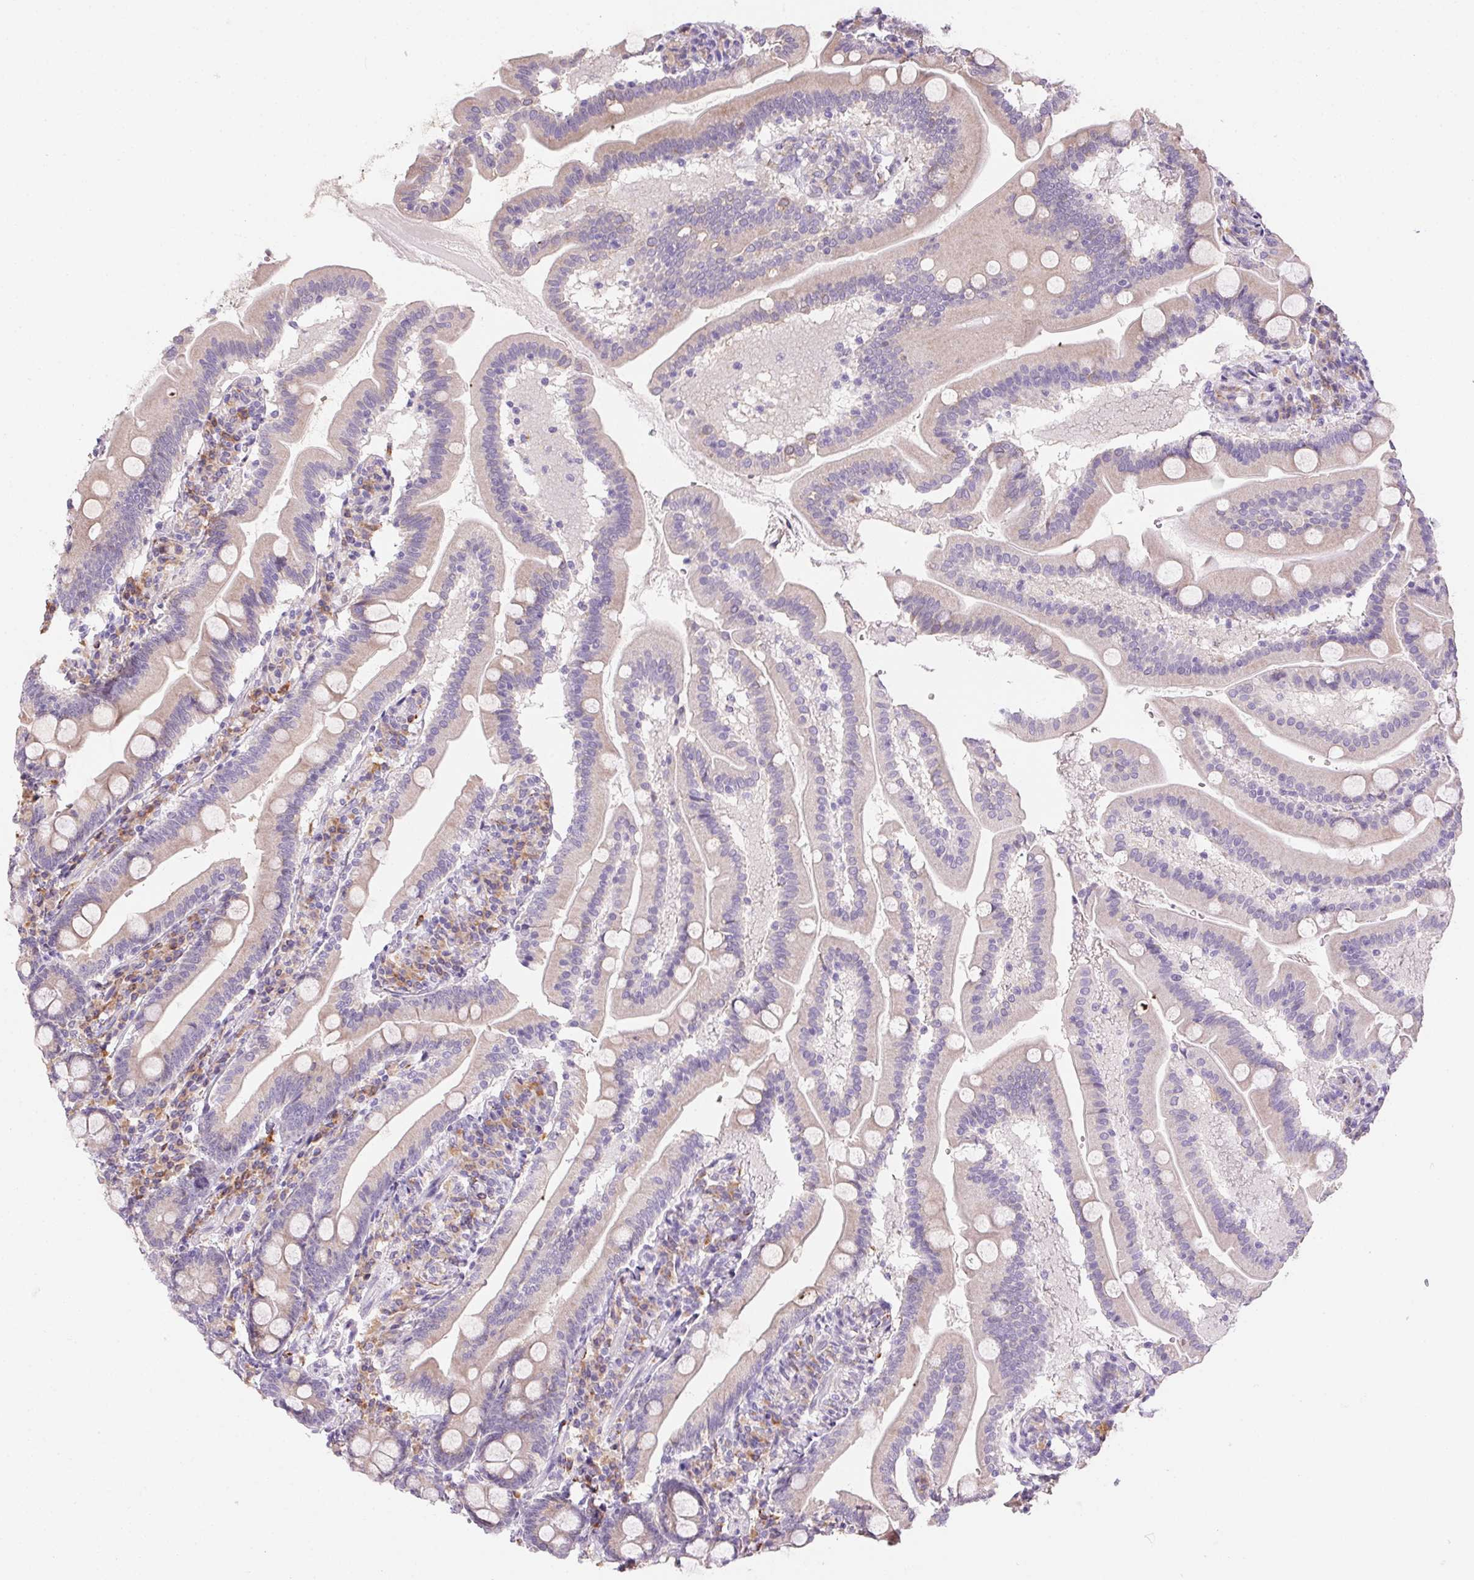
{"staining": {"intensity": "weak", "quantity": "<25%", "location": "cytoplasmic/membranous"}, "tissue": "duodenum", "cell_type": "Glandular cells", "image_type": "normal", "snomed": [{"axis": "morphology", "description": "Normal tissue, NOS"}, {"axis": "topography", "description": "Duodenum"}], "caption": "This is an IHC image of benign duodenum. There is no positivity in glandular cells.", "gene": "HRC", "patient": {"sex": "female", "age": 67}}